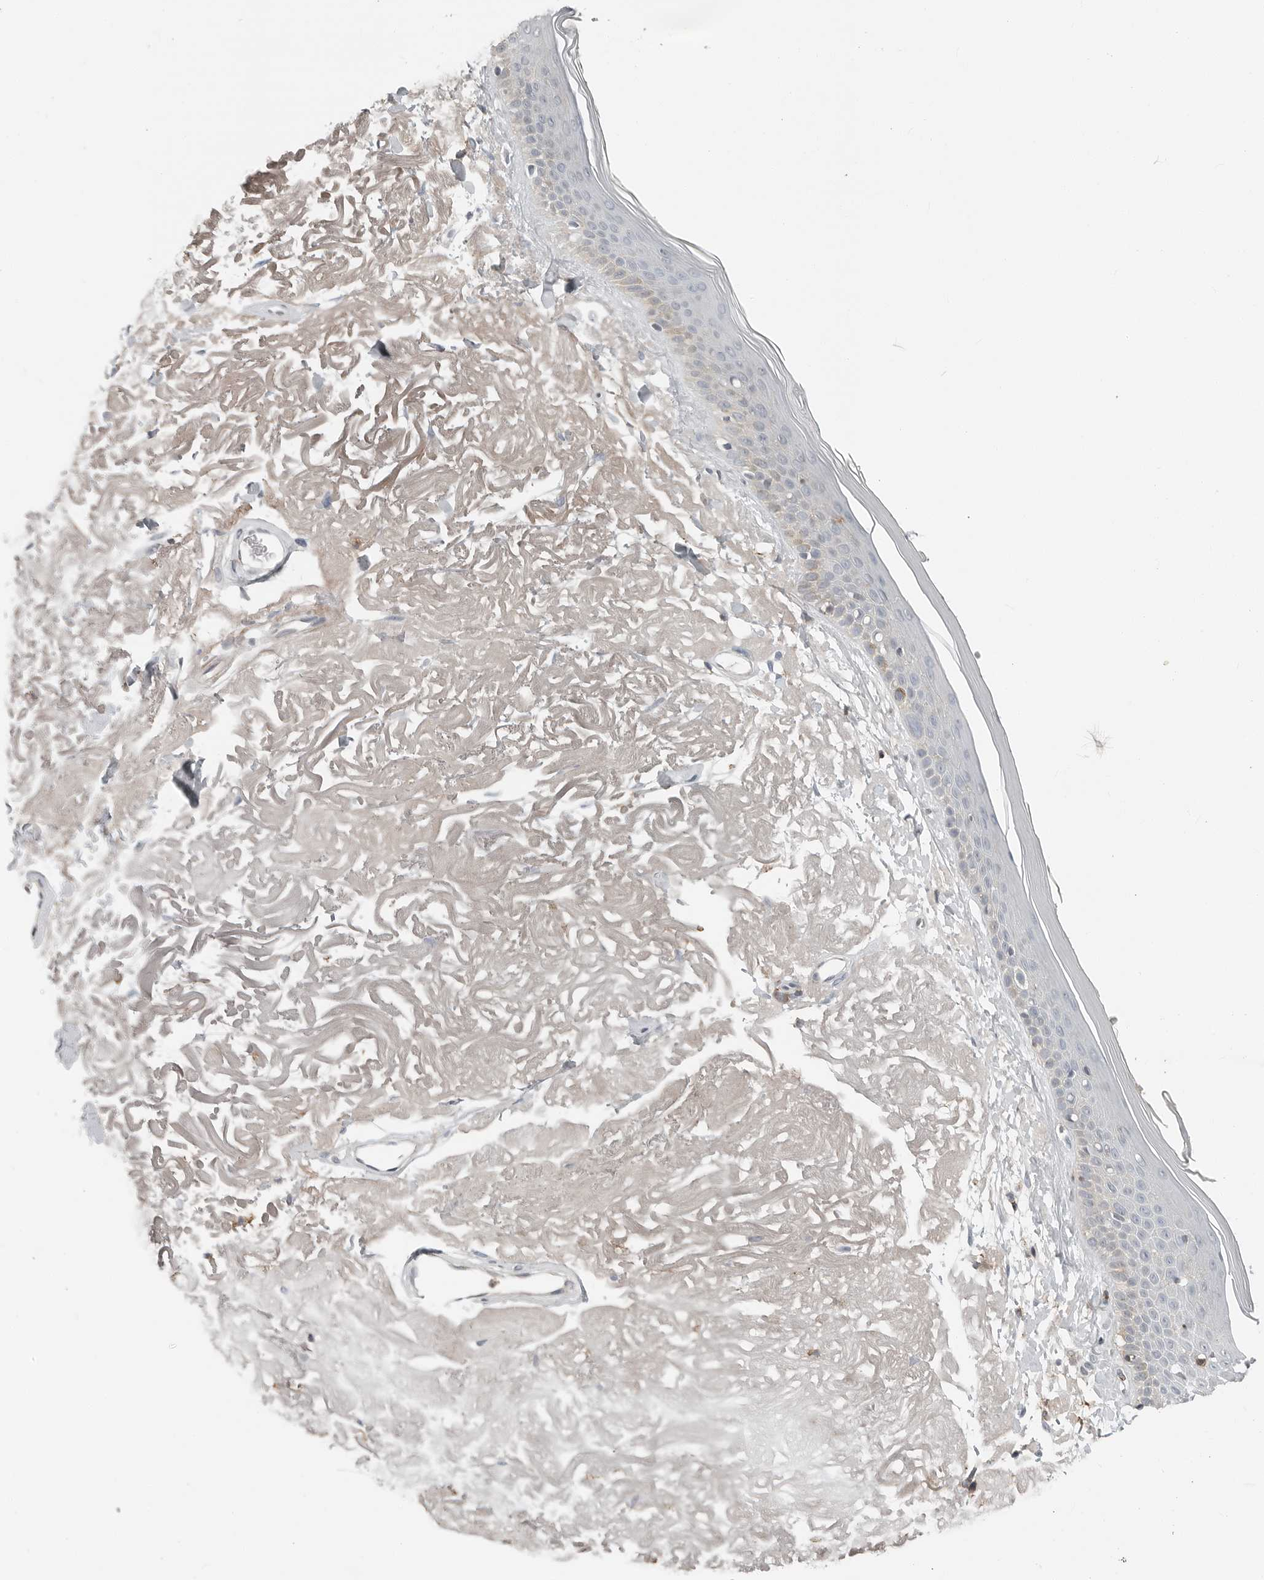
{"staining": {"intensity": "negative", "quantity": "none", "location": "none"}, "tissue": "skin", "cell_type": "Fibroblasts", "image_type": "normal", "snomed": [{"axis": "morphology", "description": "Normal tissue, NOS"}, {"axis": "topography", "description": "Skin"}, {"axis": "topography", "description": "Skeletal muscle"}], "caption": "IHC photomicrograph of benign skin: human skin stained with DAB (3,3'-diaminobenzidine) shows no significant protein staining in fibroblasts.", "gene": "LEFTY2", "patient": {"sex": "male", "age": 83}}